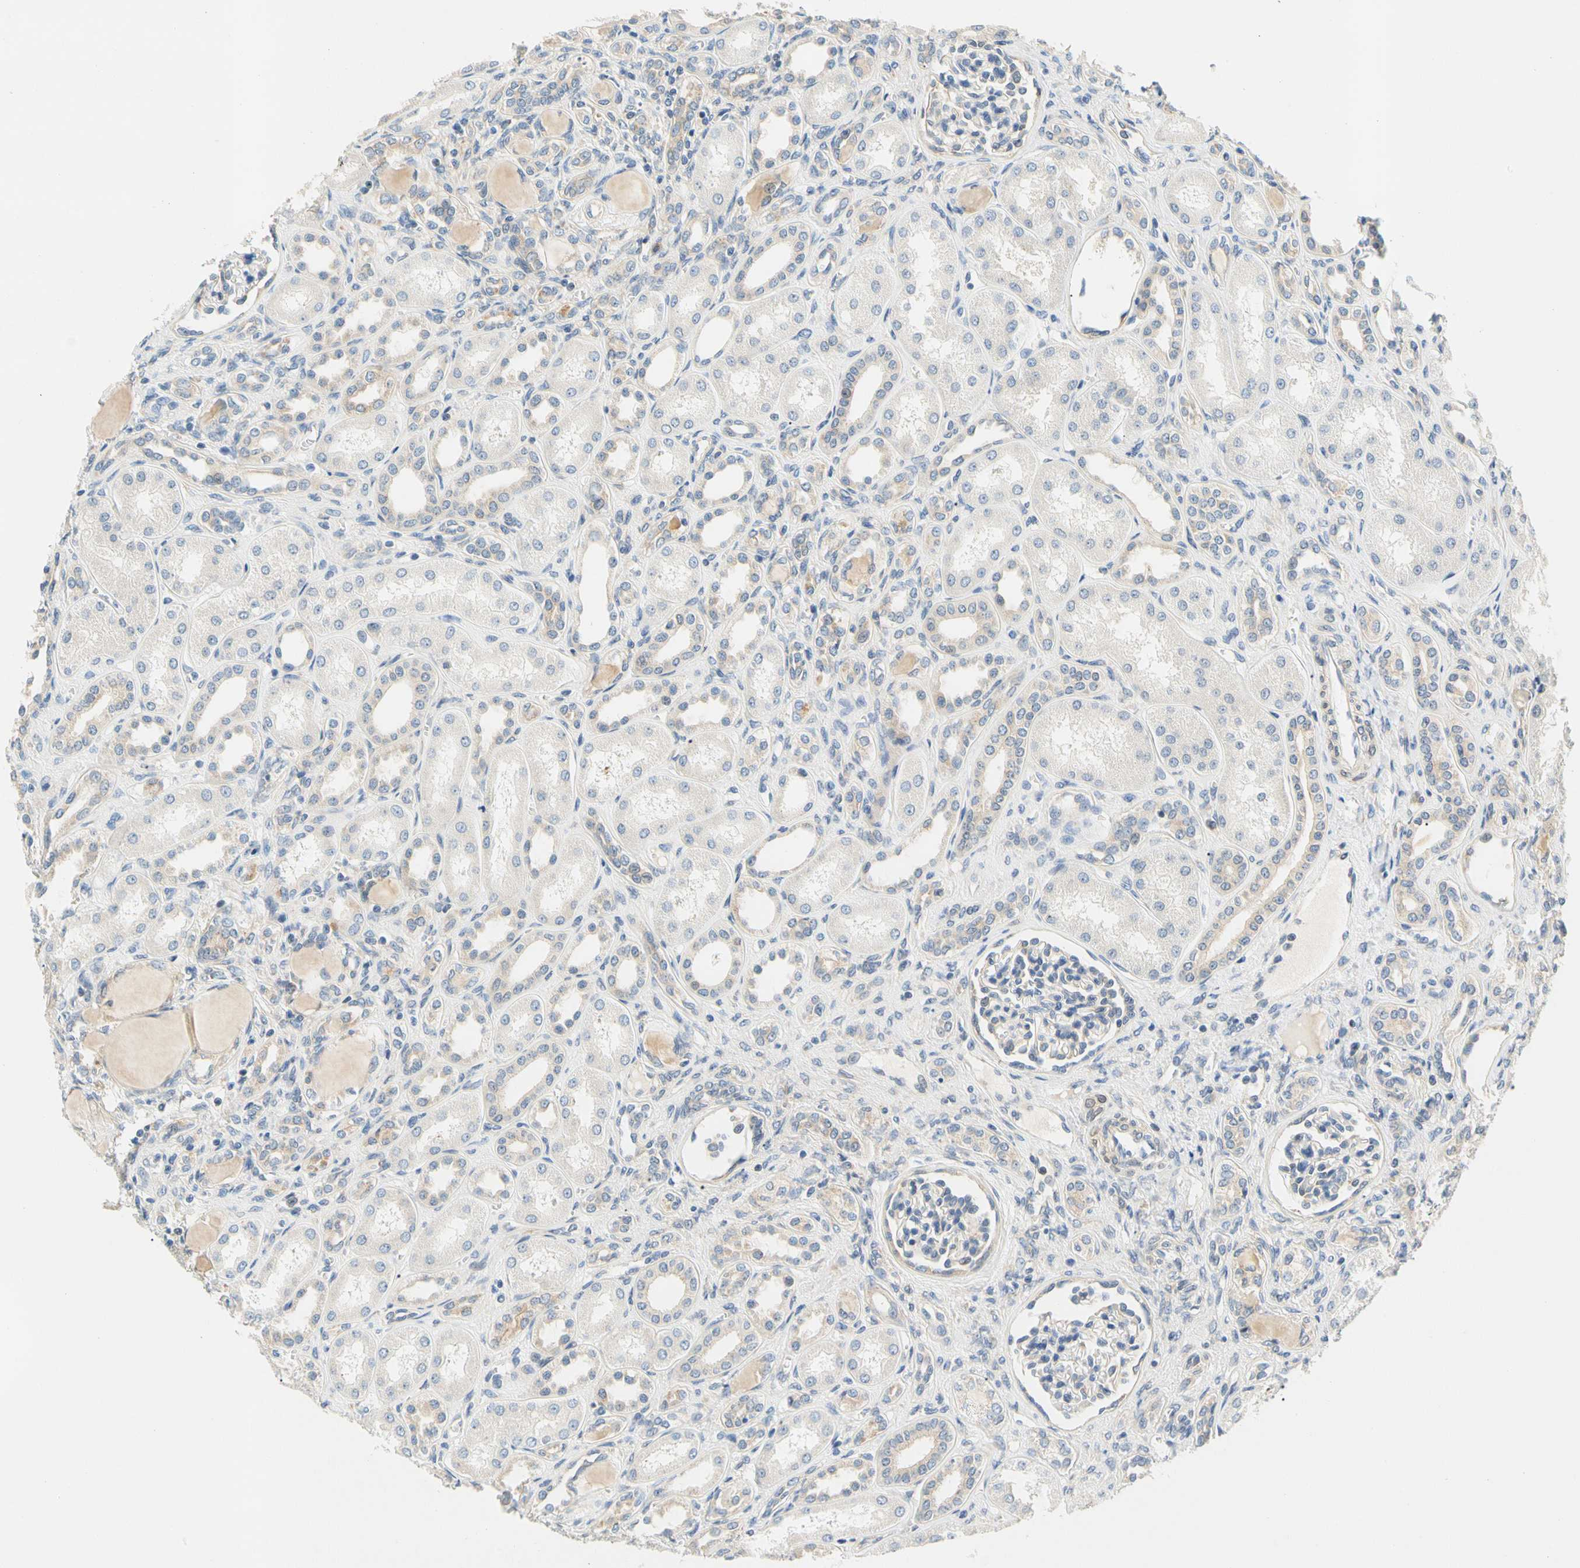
{"staining": {"intensity": "weak", "quantity": "25%-75%", "location": "cytoplasmic/membranous"}, "tissue": "kidney", "cell_type": "Cells in glomeruli", "image_type": "normal", "snomed": [{"axis": "morphology", "description": "Normal tissue, NOS"}, {"axis": "topography", "description": "Kidney"}], "caption": "Weak cytoplasmic/membranous protein positivity is appreciated in approximately 25%-75% of cells in glomeruli in kidney. Nuclei are stained in blue.", "gene": "LRRC47", "patient": {"sex": "male", "age": 7}}